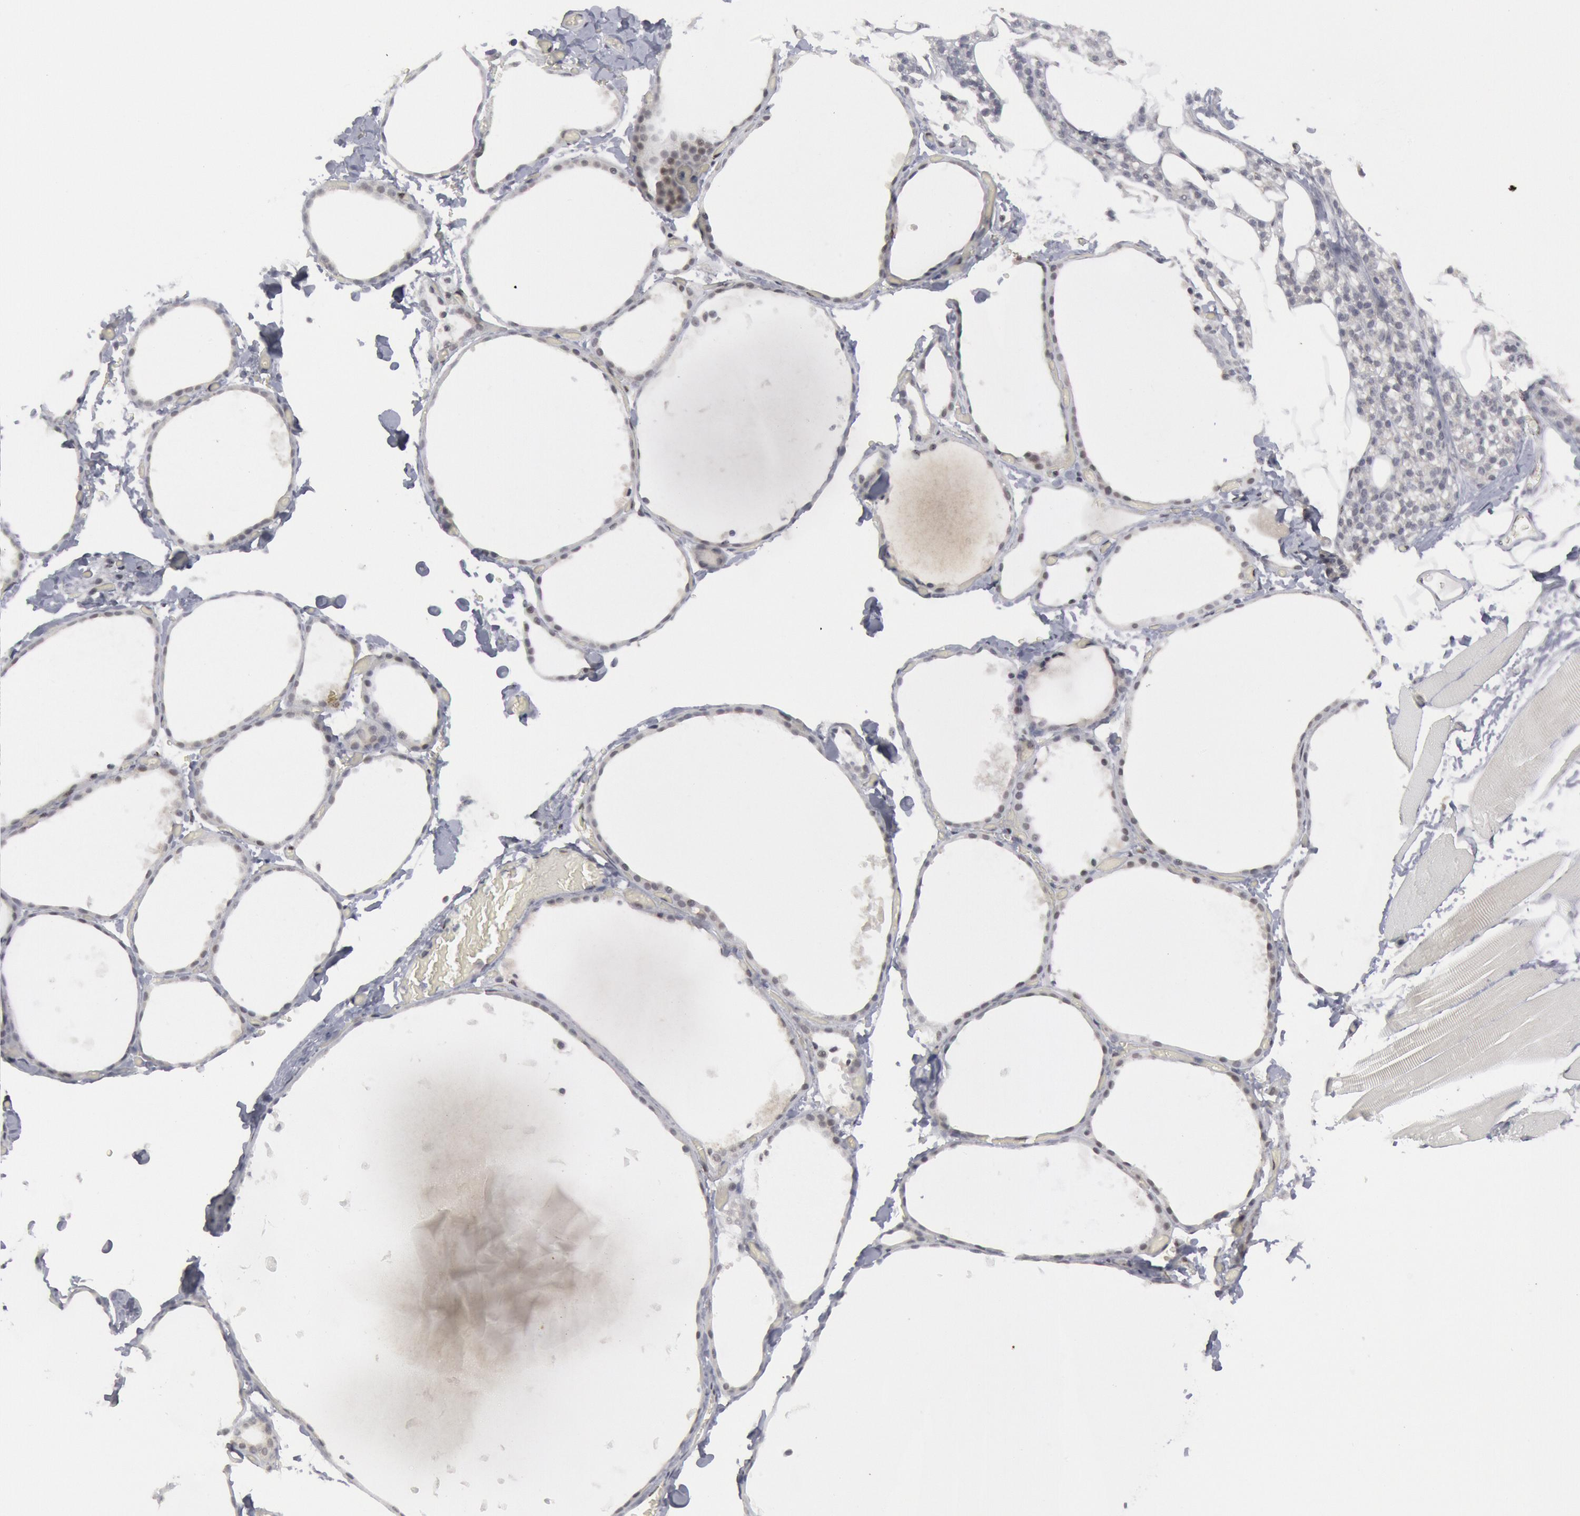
{"staining": {"intensity": "negative", "quantity": "none", "location": "none"}, "tissue": "thyroid gland", "cell_type": "Glandular cells", "image_type": "normal", "snomed": [{"axis": "morphology", "description": "Normal tissue, NOS"}, {"axis": "topography", "description": "Thyroid gland"}], "caption": "This photomicrograph is of benign thyroid gland stained with IHC to label a protein in brown with the nuclei are counter-stained blue. There is no staining in glandular cells. (Brightfield microscopy of DAB (3,3'-diaminobenzidine) immunohistochemistry at high magnification).", "gene": "FOXO1", "patient": {"sex": "female", "age": 22}}